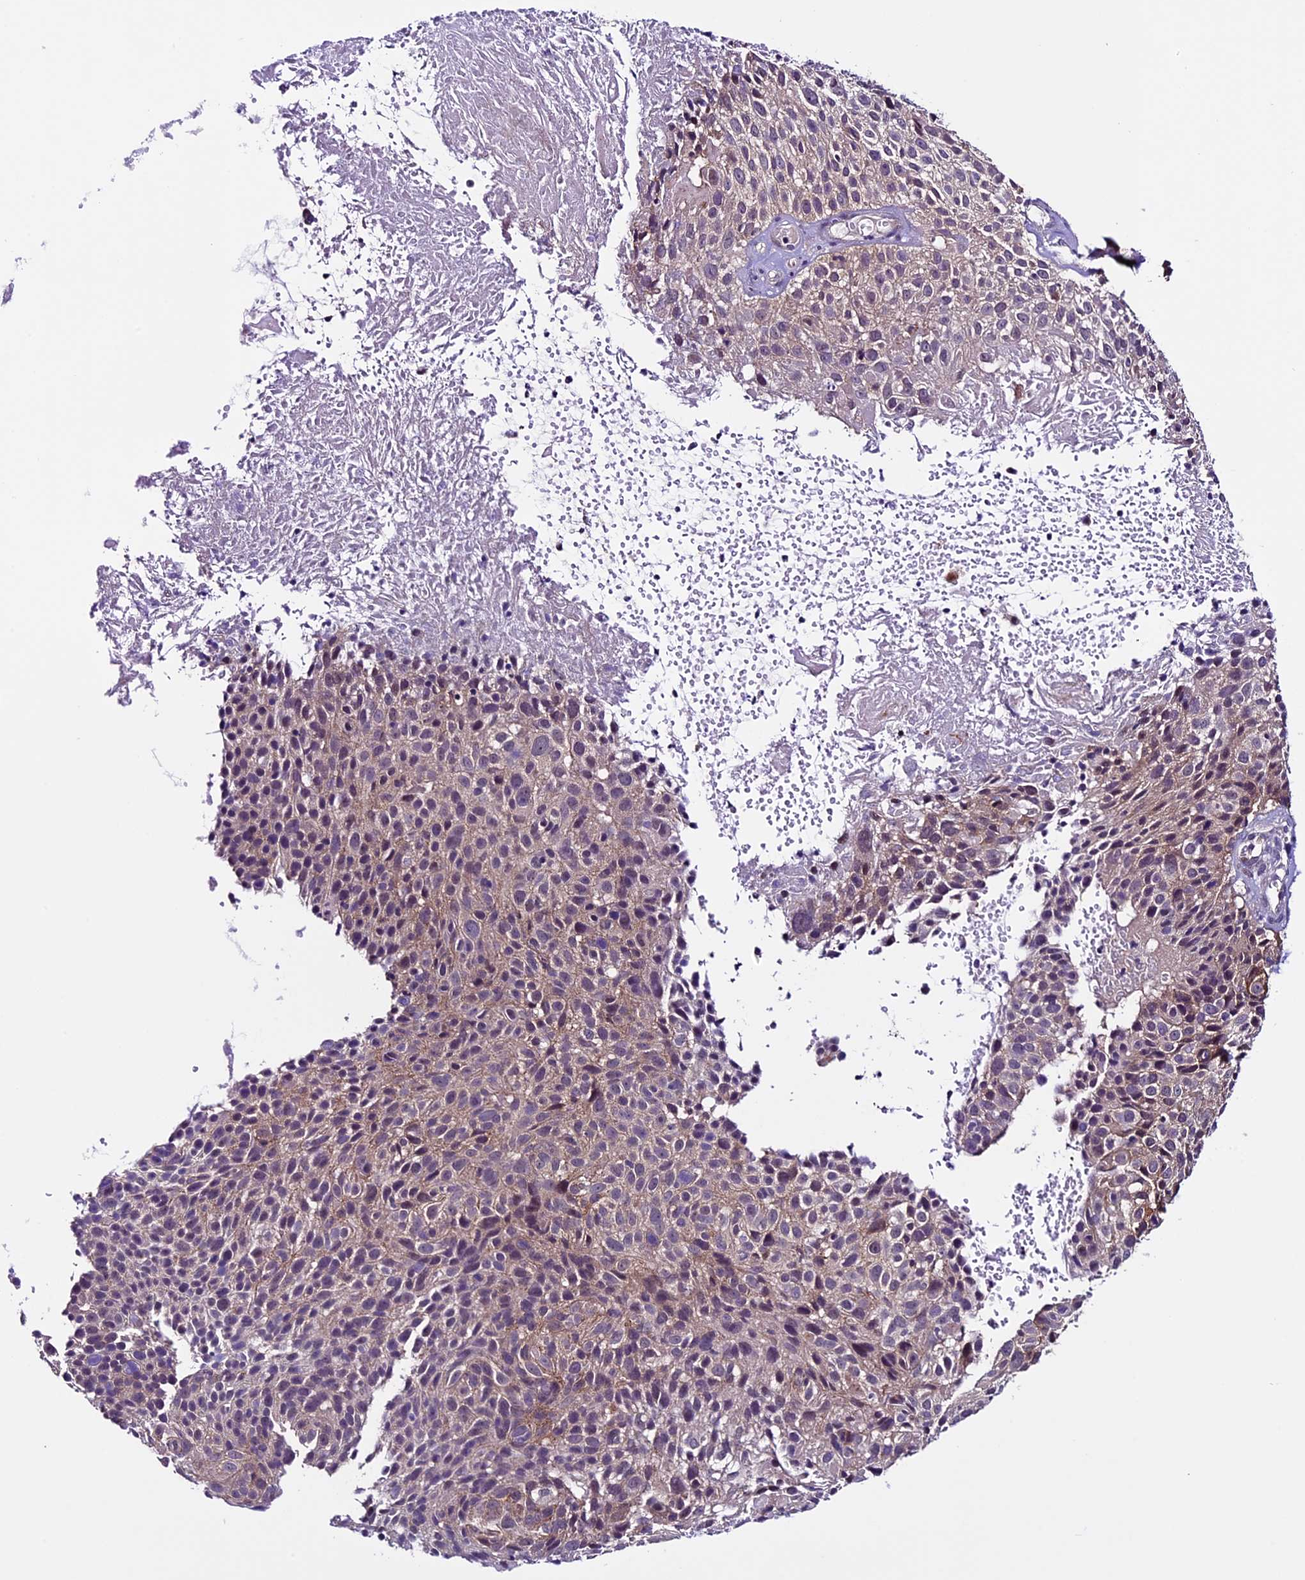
{"staining": {"intensity": "weak", "quantity": "25%-75%", "location": "cytoplasmic/membranous"}, "tissue": "cervical cancer", "cell_type": "Tumor cells", "image_type": "cancer", "snomed": [{"axis": "morphology", "description": "Squamous cell carcinoma, NOS"}, {"axis": "topography", "description": "Cervix"}], "caption": "Immunohistochemistry histopathology image of neoplastic tissue: human cervical squamous cell carcinoma stained using IHC reveals low levels of weak protein expression localized specifically in the cytoplasmic/membranous of tumor cells, appearing as a cytoplasmic/membranous brown color.", "gene": "XKR7", "patient": {"sex": "female", "age": 74}}